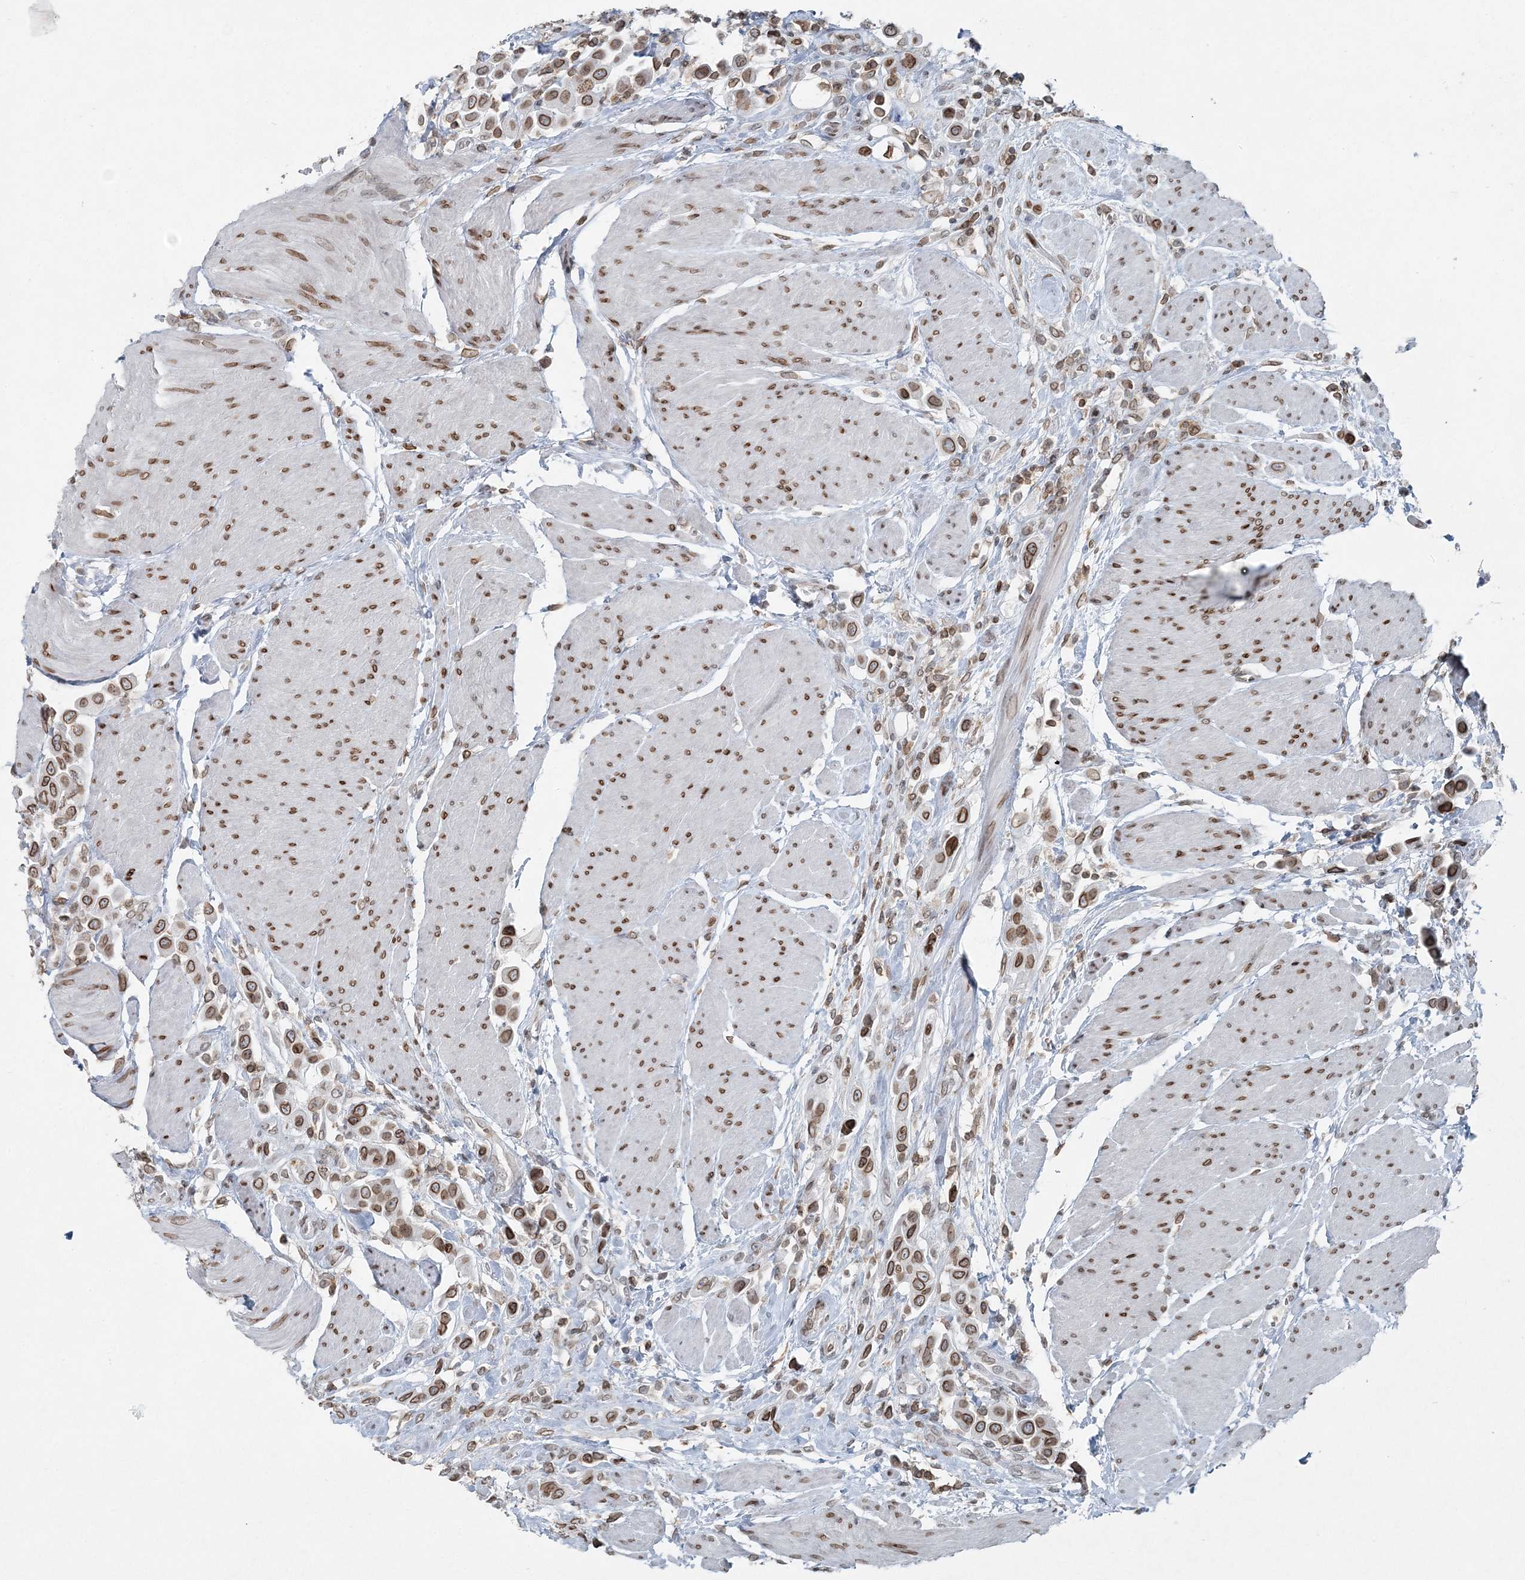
{"staining": {"intensity": "moderate", "quantity": ">75%", "location": "cytoplasmic/membranous,nuclear"}, "tissue": "urothelial cancer", "cell_type": "Tumor cells", "image_type": "cancer", "snomed": [{"axis": "morphology", "description": "Urothelial carcinoma, High grade"}, {"axis": "topography", "description": "Urinary bladder"}], "caption": "Tumor cells demonstrate medium levels of moderate cytoplasmic/membranous and nuclear expression in approximately >75% of cells in human urothelial cancer.", "gene": "GJD4", "patient": {"sex": "male", "age": 50}}